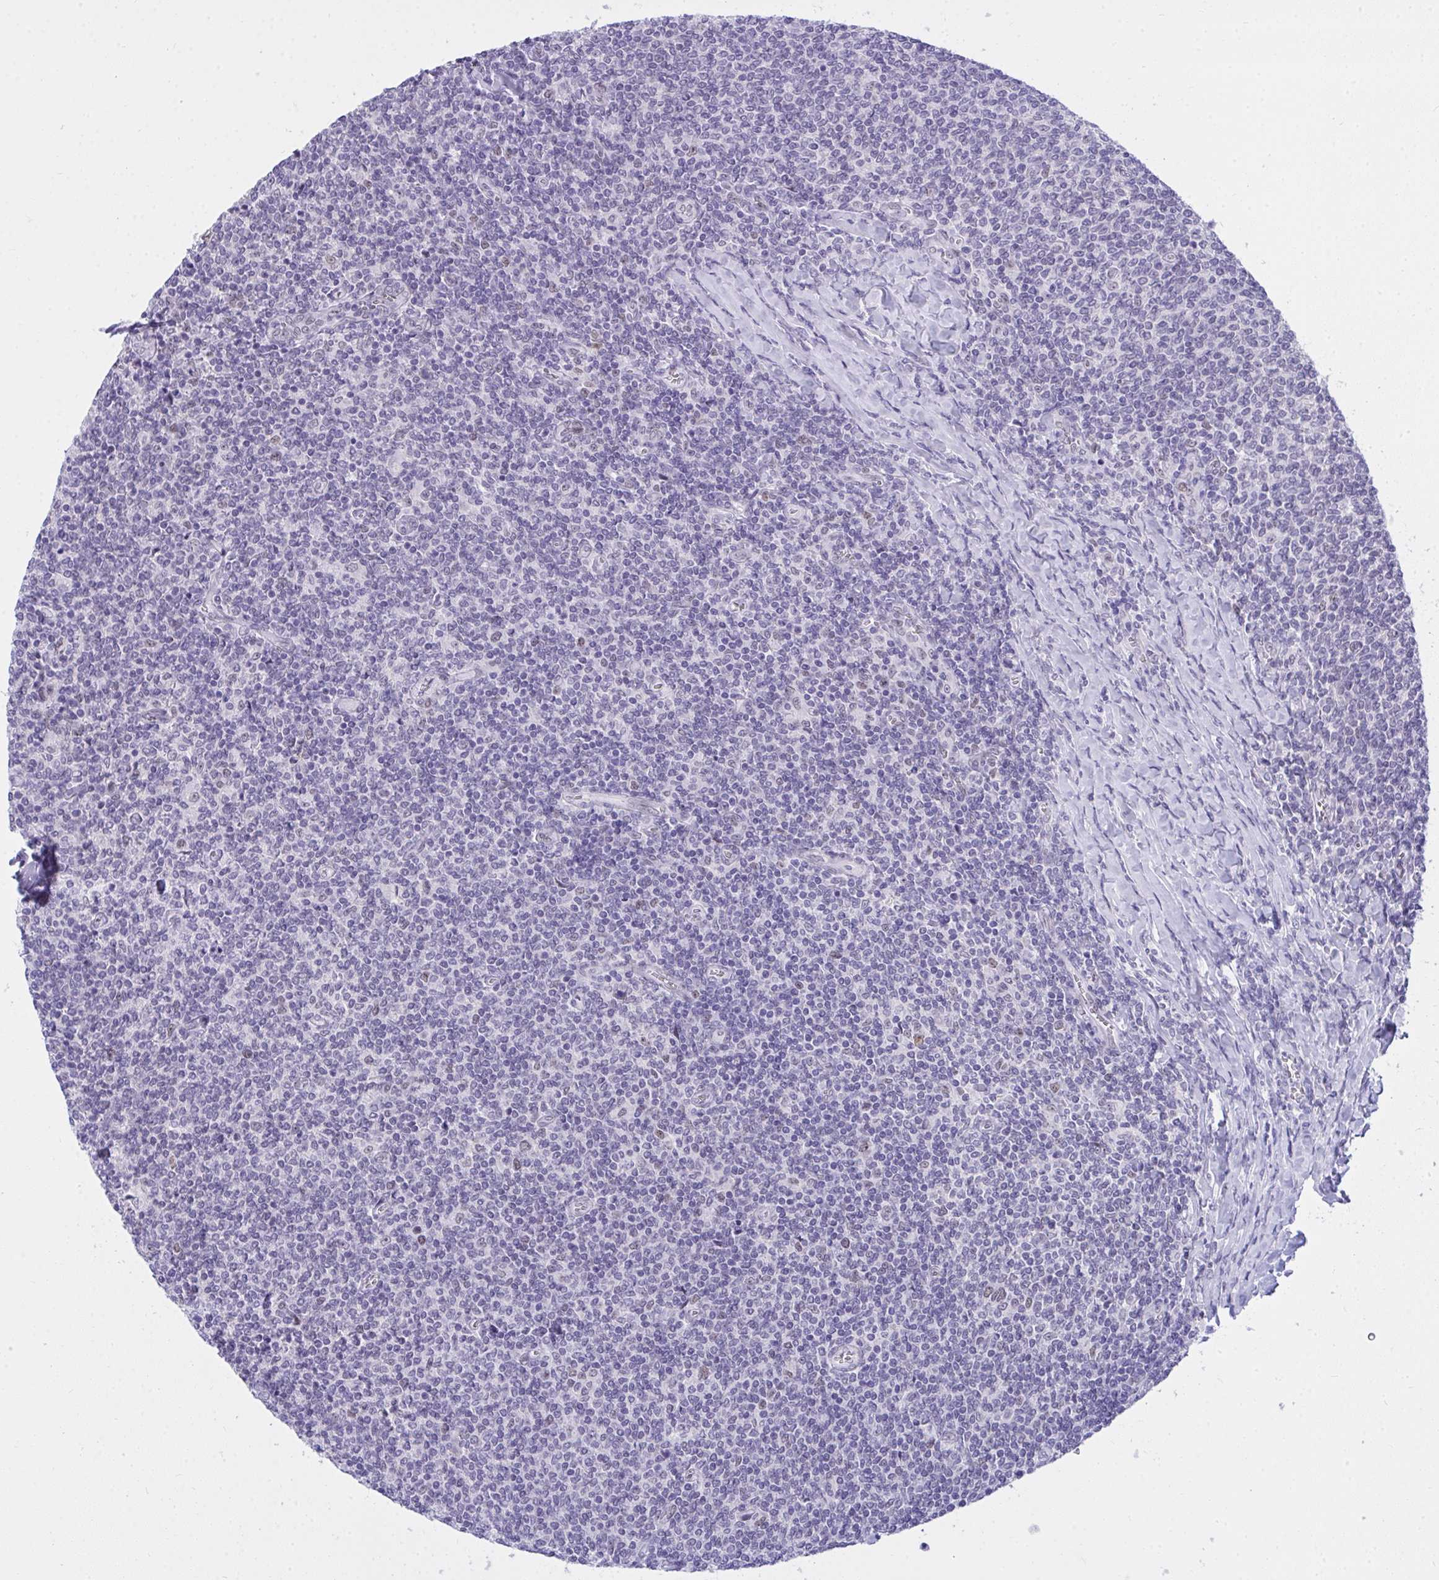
{"staining": {"intensity": "negative", "quantity": "none", "location": "none"}, "tissue": "lymphoma", "cell_type": "Tumor cells", "image_type": "cancer", "snomed": [{"axis": "morphology", "description": "Malignant lymphoma, non-Hodgkin's type, Low grade"}, {"axis": "topography", "description": "Lymph node"}], "caption": "The micrograph reveals no staining of tumor cells in low-grade malignant lymphoma, non-Hodgkin's type.", "gene": "TEAD4", "patient": {"sex": "male", "age": 52}}